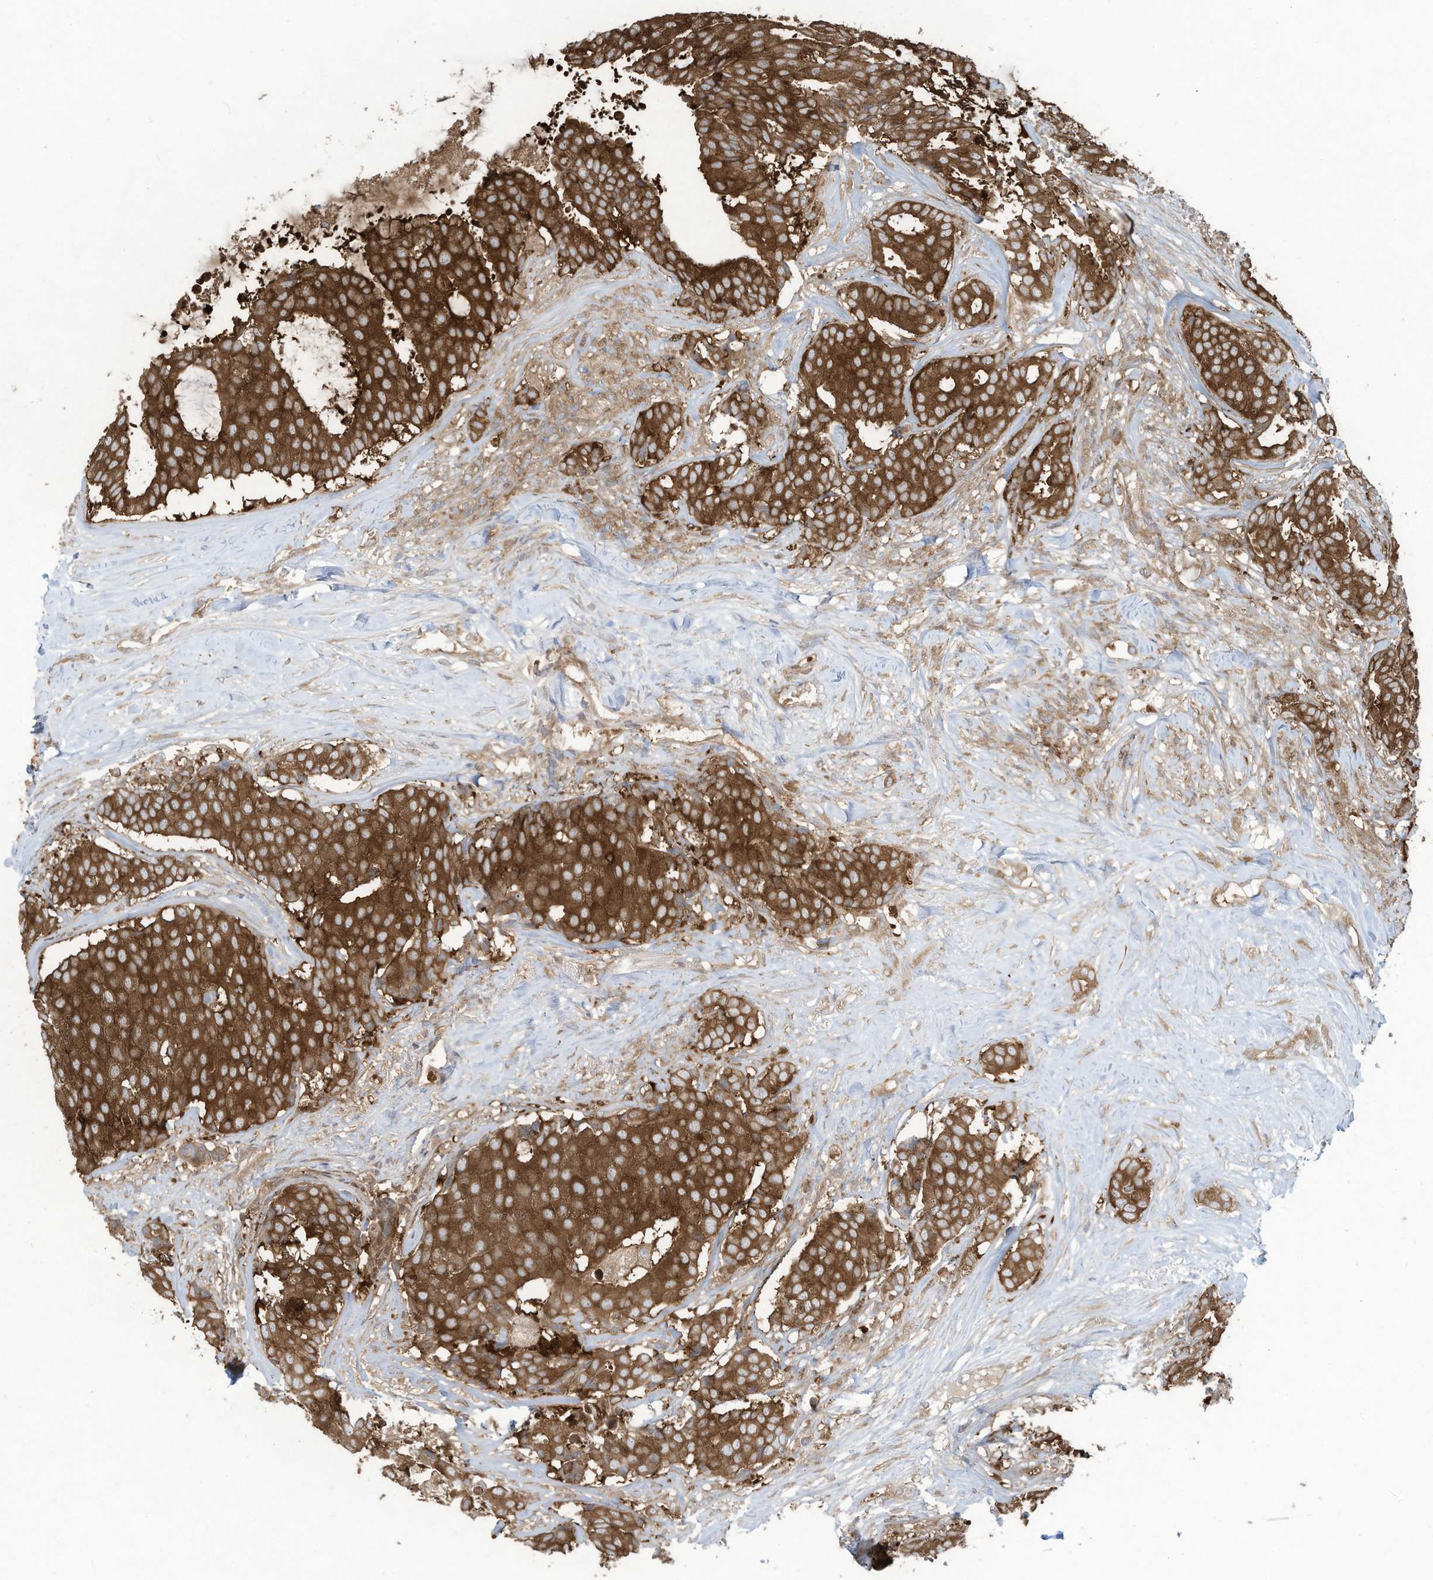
{"staining": {"intensity": "moderate", "quantity": ">75%", "location": "cytoplasmic/membranous"}, "tissue": "breast cancer", "cell_type": "Tumor cells", "image_type": "cancer", "snomed": [{"axis": "morphology", "description": "Duct carcinoma"}, {"axis": "topography", "description": "Breast"}], "caption": "The image shows staining of breast invasive ductal carcinoma, revealing moderate cytoplasmic/membranous protein staining (brown color) within tumor cells.", "gene": "OLA1", "patient": {"sex": "female", "age": 75}}